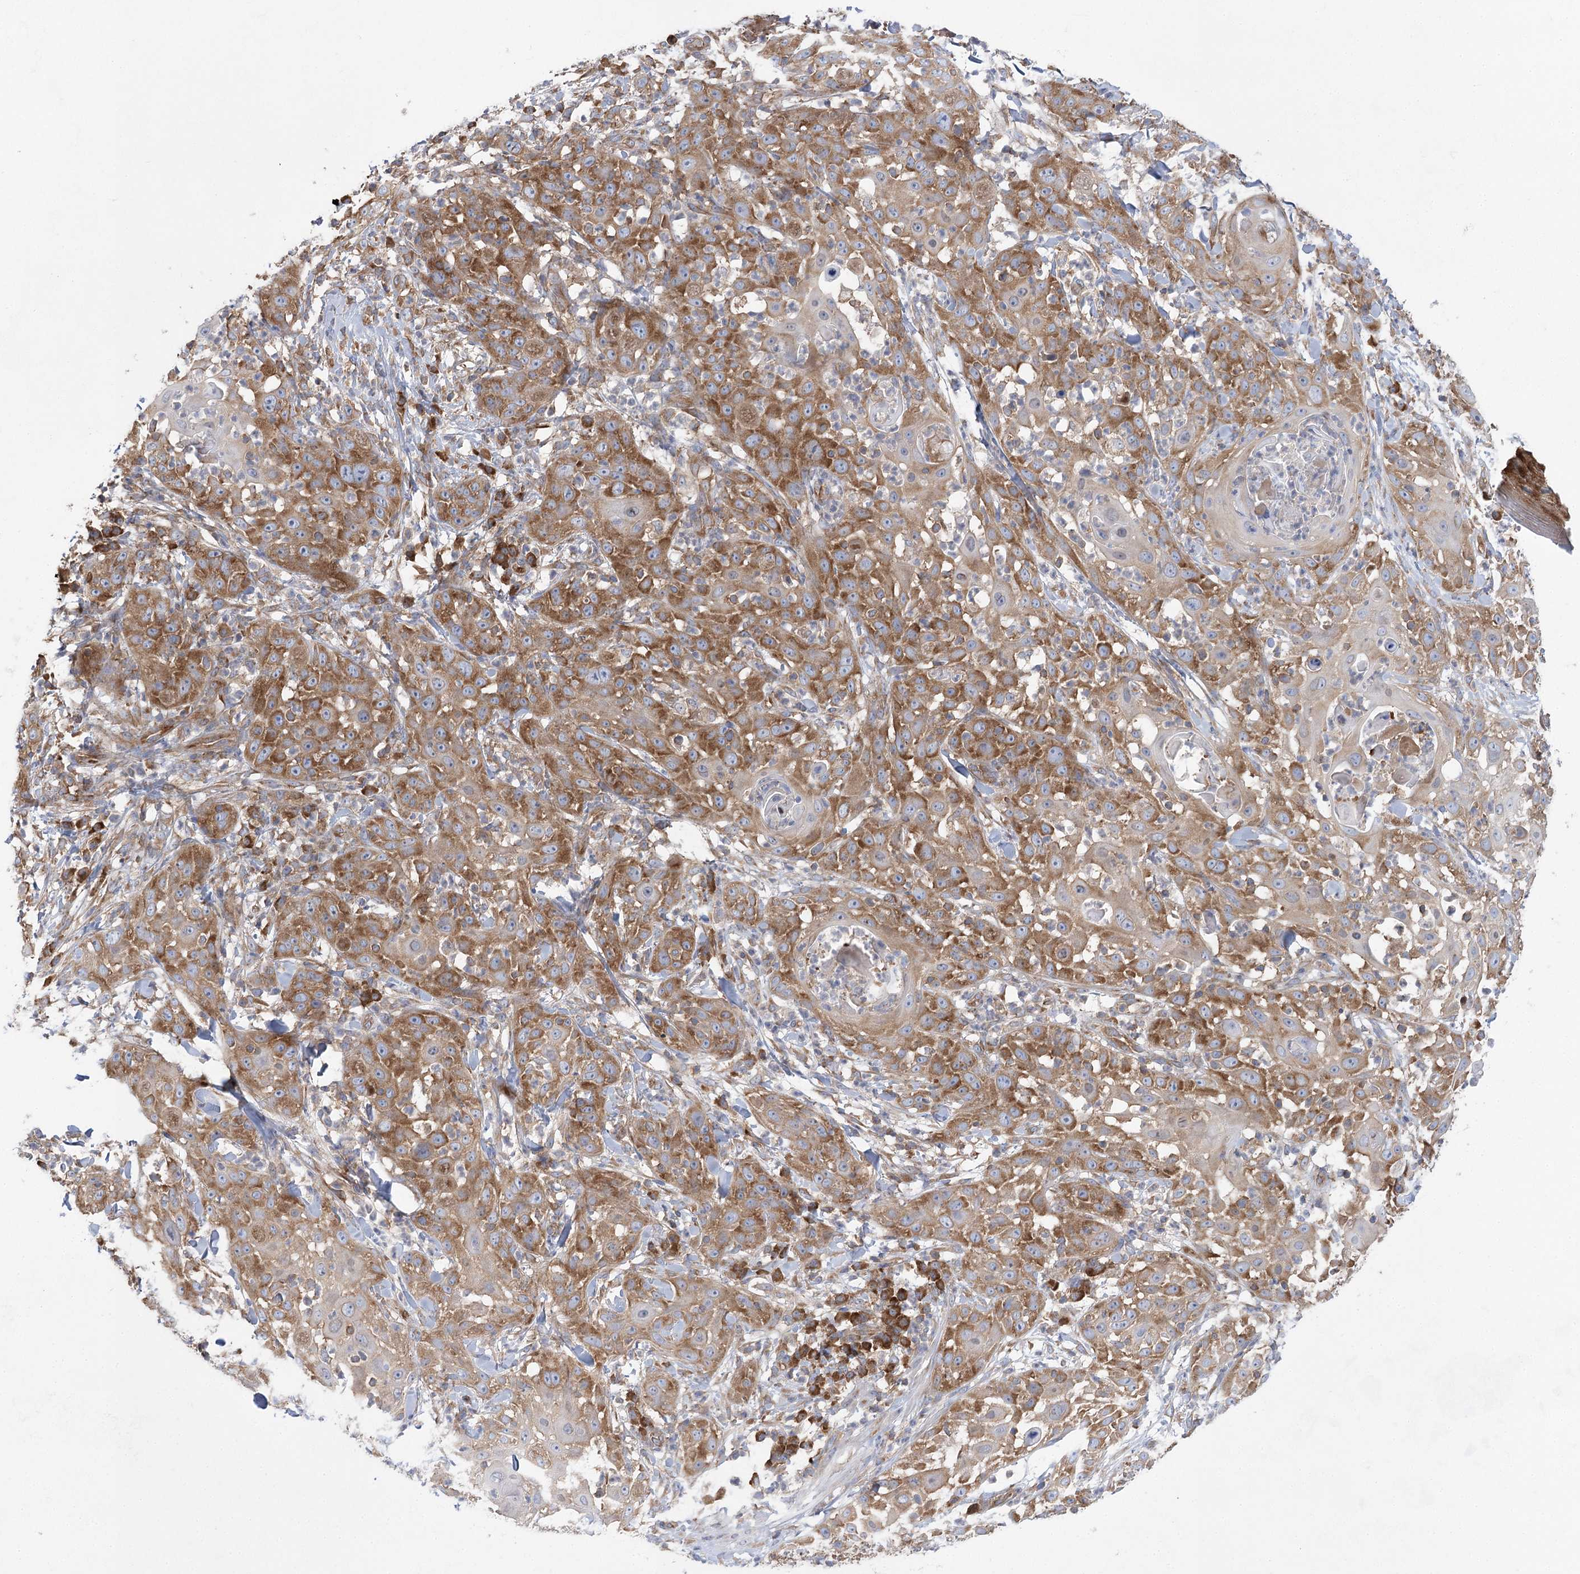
{"staining": {"intensity": "moderate", "quantity": ">75%", "location": "cytoplasmic/membranous"}, "tissue": "skin cancer", "cell_type": "Tumor cells", "image_type": "cancer", "snomed": [{"axis": "morphology", "description": "Squamous cell carcinoma, NOS"}, {"axis": "topography", "description": "Skin"}], "caption": "High-power microscopy captured an immunohistochemistry image of skin cancer (squamous cell carcinoma), revealing moderate cytoplasmic/membranous staining in approximately >75% of tumor cells.", "gene": "EIF3A", "patient": {"sex": "female", "age": 44}}